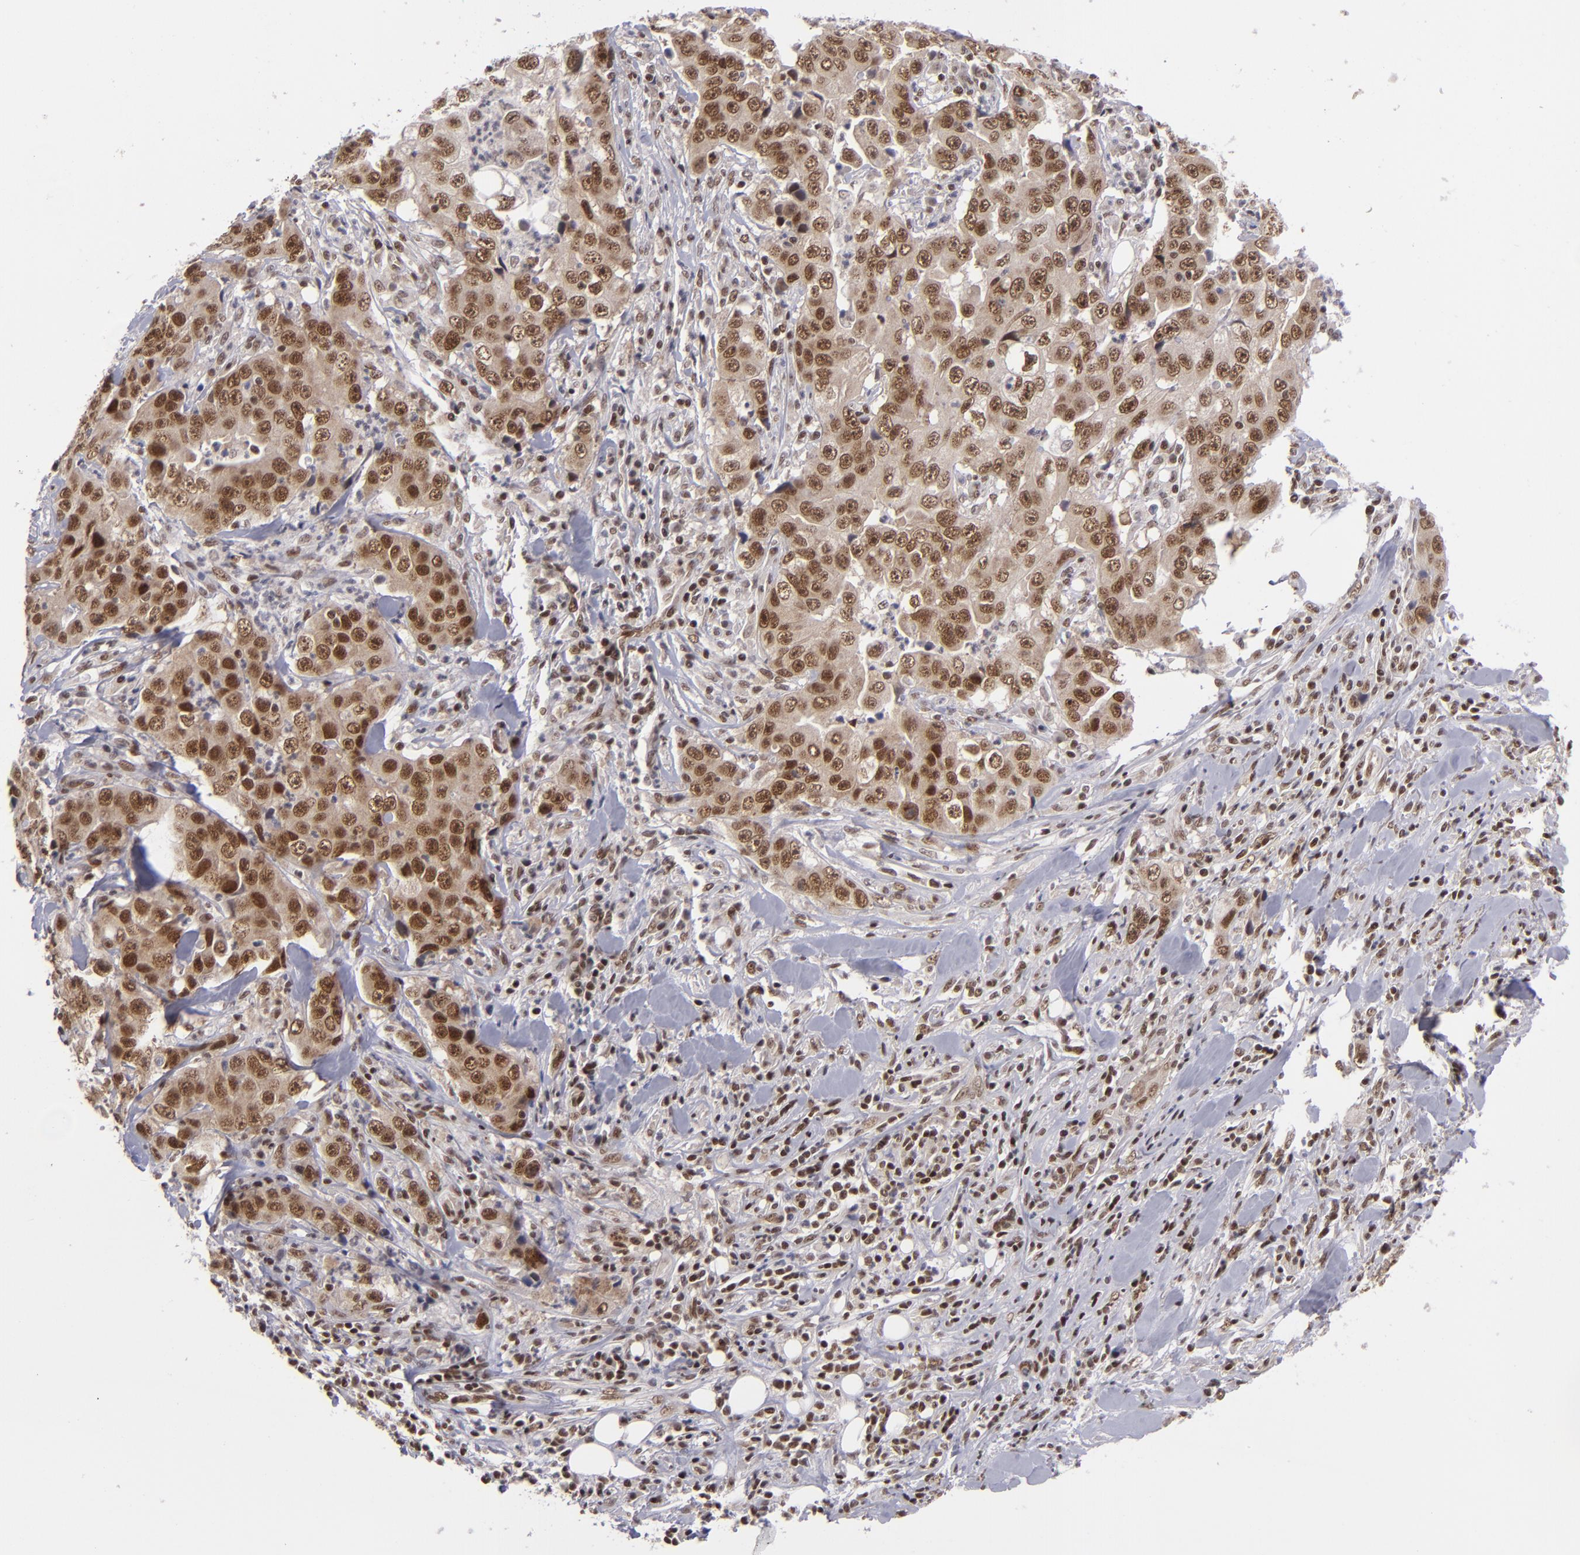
{"staining": {"intensity": "moderate", "quantity": ">75%", "location": "cytoplasmic/membranous,nuclear"}, "tissue": "lung cancer", "cell_type": "Tumor cells", "image_type": "cancer", "snomed": [{"axis": "morphology", "description": "Squamous cell carcinoma, NOS"}, {"axis": "topography", "description": "Lung"}], "caption": "A micrograph of lung cancer stained for a protein shows moderate cytoplasmic/membranous and nuclear brown staining in tumor cells.", "gene": "MLLT3", "patient": {"sex": "male", "age": 64}}